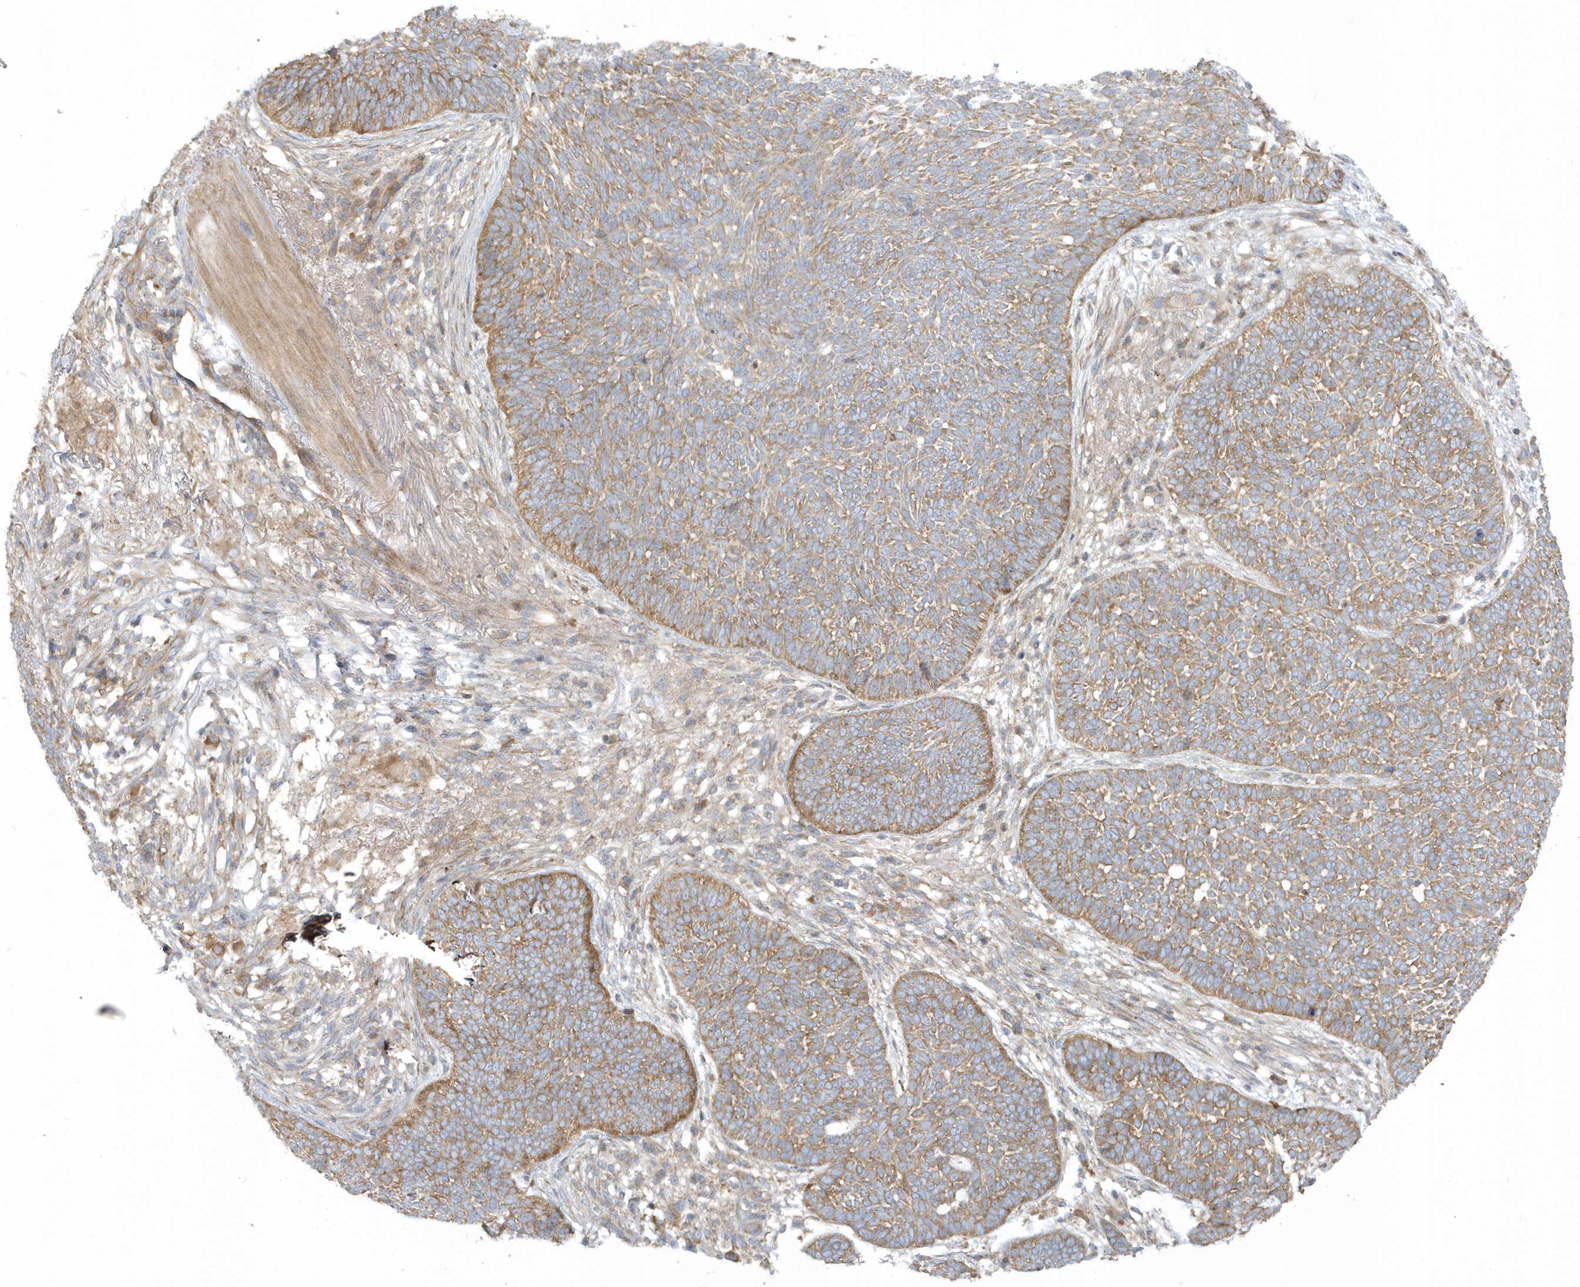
{"staining": {"intensity": "moderate", "quantity": ">75%", "location": "cytoplasmic/membranous"}, "tissue": "skin cancer", "cell_type": "Tumor cells", "image_type": "cancer", "snomed": [{"axis": "morphology", "description": "Normal tissue, NOS"}, {"axis": "morphology", "description": "Basal cell carcinoma"}, {"axis": "topography", "description": "Skin"}], "caption": "This photomicrograph reveals immunohistochemistry staining of human skin cancer (basal cell carcinoma), with medium moderate cytoplasmic/membranous staining in about >75% of tumor cells.", "gene": "CNOT10", "patient": {"sex": "male", "age": 64}}